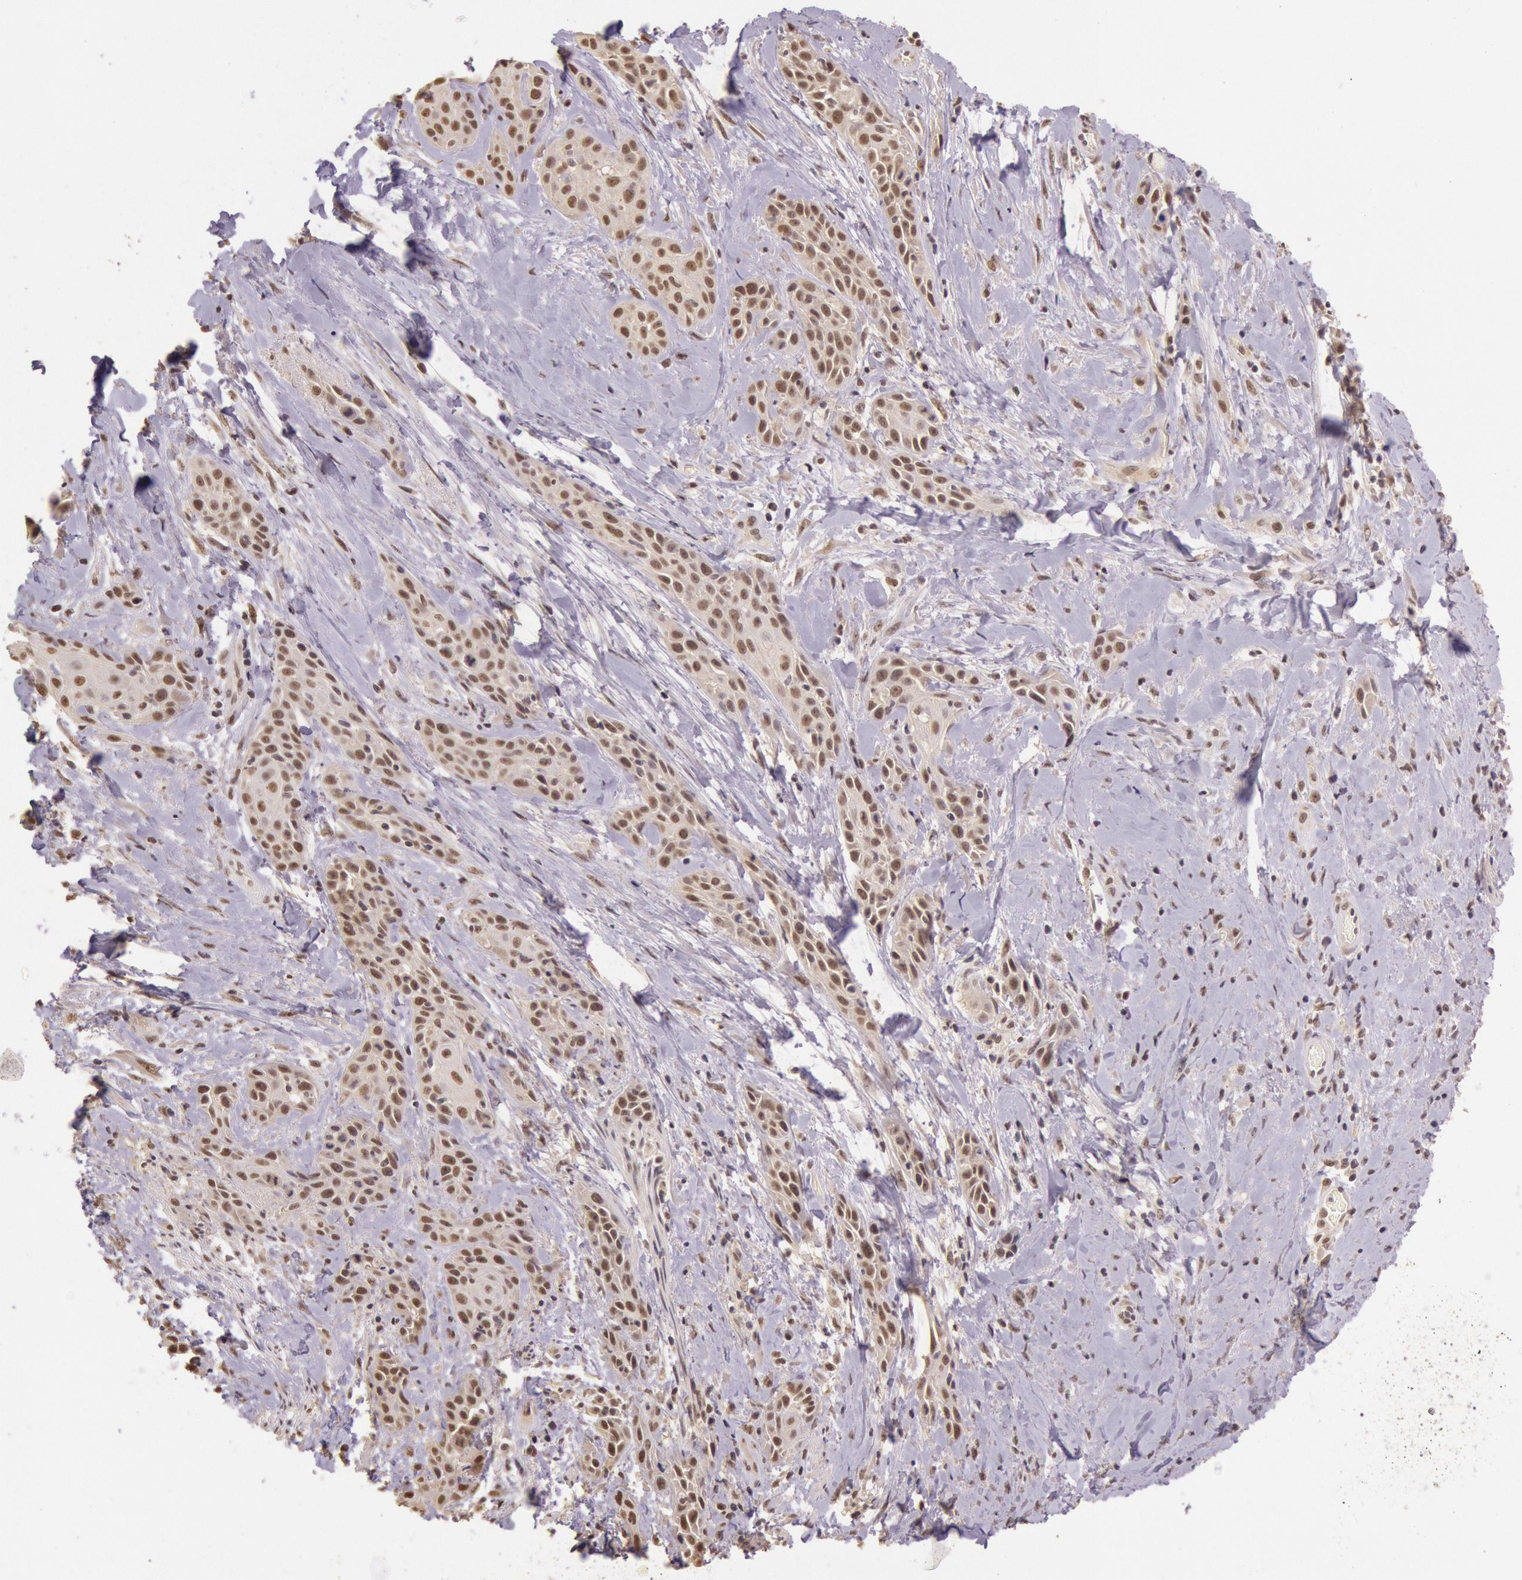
{"staining": {"intensity": "weak", "quantity": "25%-75%", "location": "cytoplasmic/membranous,nuclear"}, "tissue": "skin cancer", "cell_type": "Tumor cells", "image_type": "cancer", "snomed": [{"axis": "morphology", "description": "Squamous cell carcinoma, NOS"}, {"axis": "topography", "description": "Skin"}, {"axis": "topography", "description": "Anal"}], "caption": "IHC histopathology image of squamous cell carcinoma (skin) stained for a protein (brown), which demonstrates low levels of weak cytoplasmic/membranous and nuclear expression in about 25%-75% of tumor cells.", "gene": "RTL10", "patient": {"sex": "male", "age": 64}}